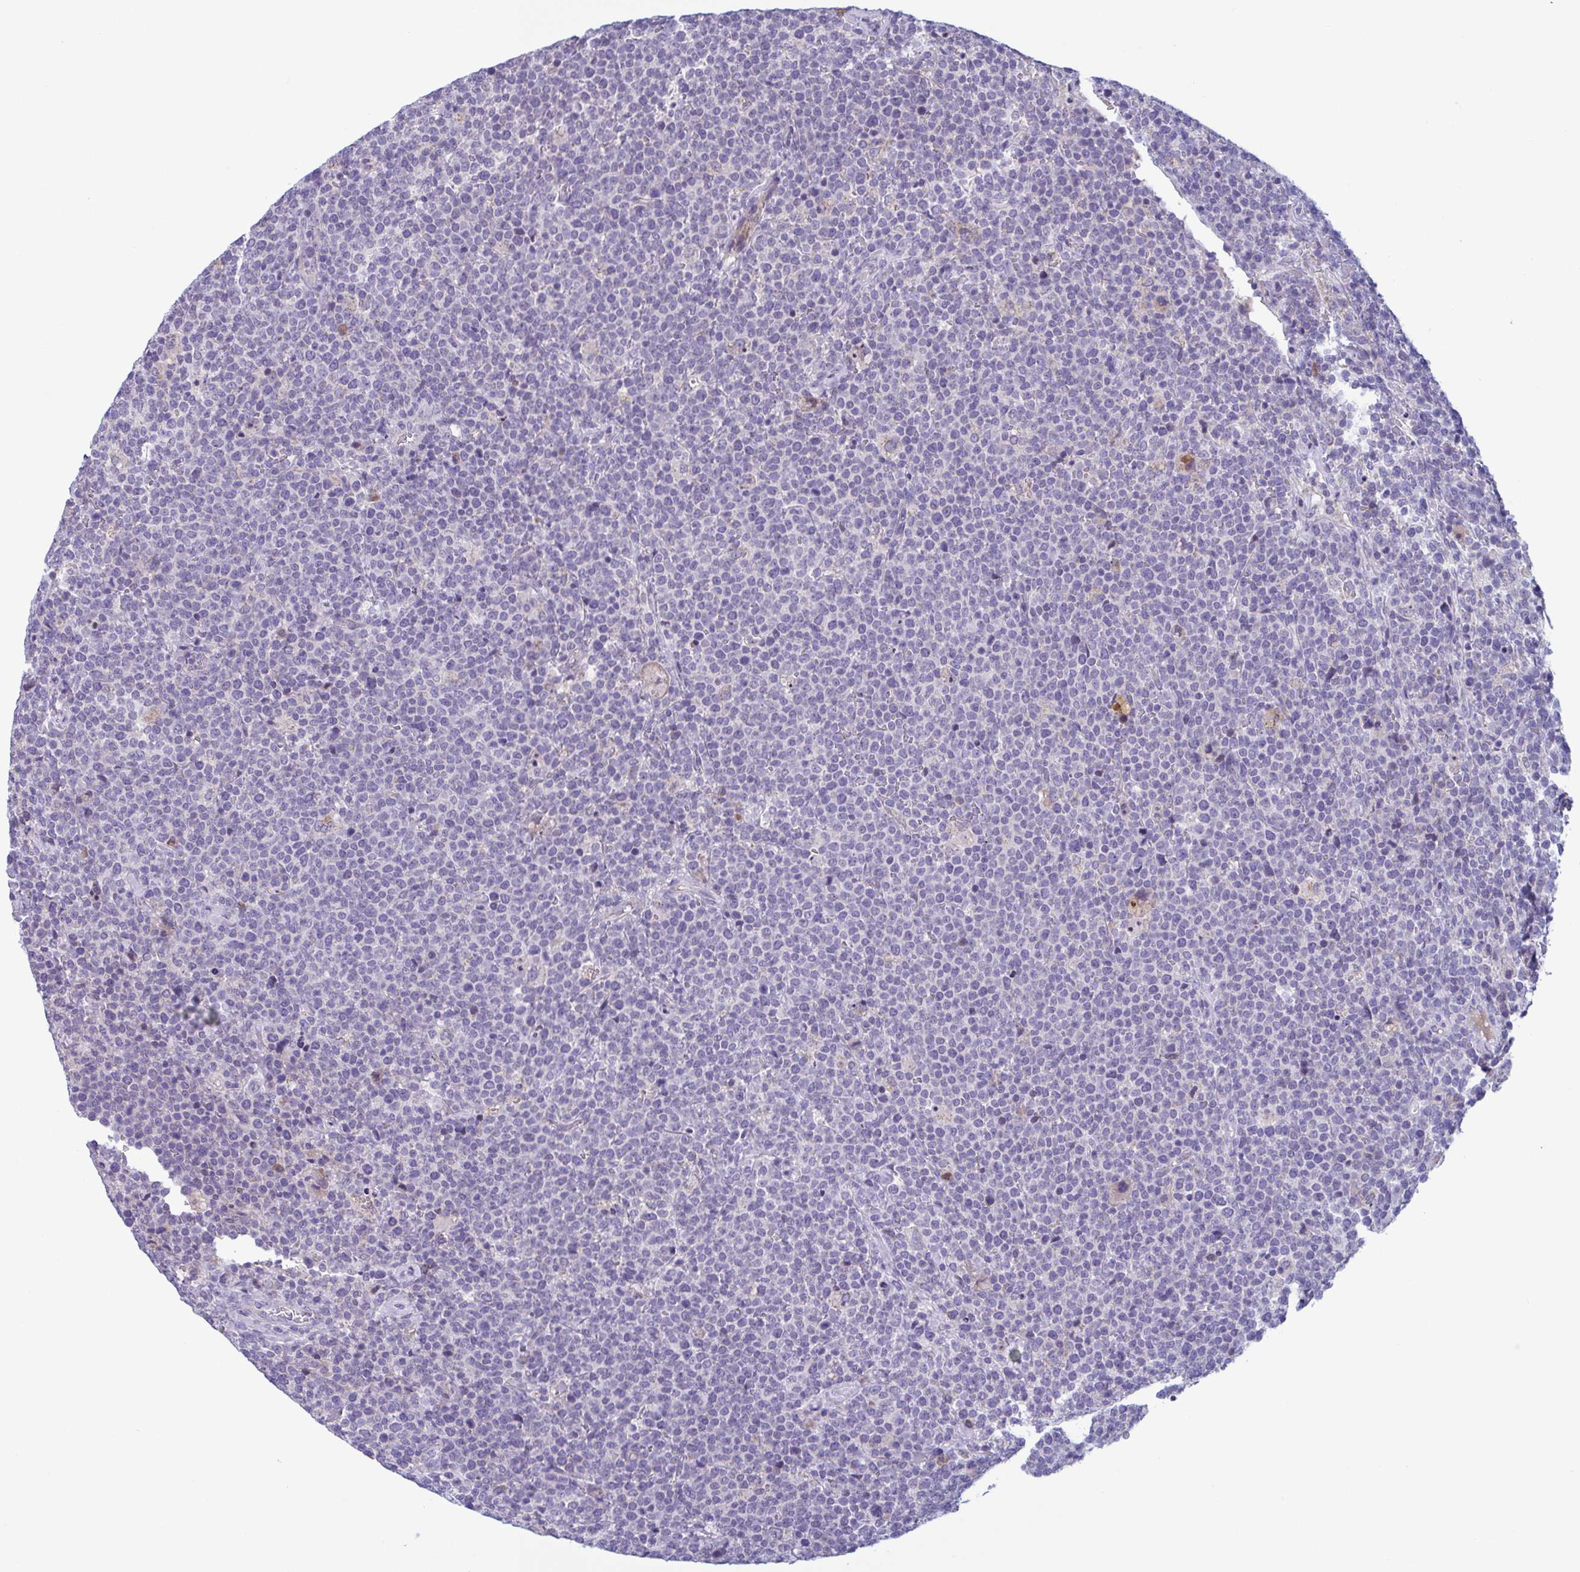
{"staining": {"intensity": "negative", "quantity": "none", "location": "none"}, "tissue": "lymphoma", "cell_type": "Tumor cells", "image_type": "cancer", "snomed": [{"axis": "morphology", "description": "Malignant lymphoma, non-Hodgkin's type, High grade"}, {"axis": "topography", "description": "Lymph node"}], "caption": "Immunohistochemistry (IHC) of malignant lymphoma, non-Hodgkin's type (high-grade) shows no staining in tumor cells.", "gene": "F13B", "patient": {"sex": "male", "age": 61}}